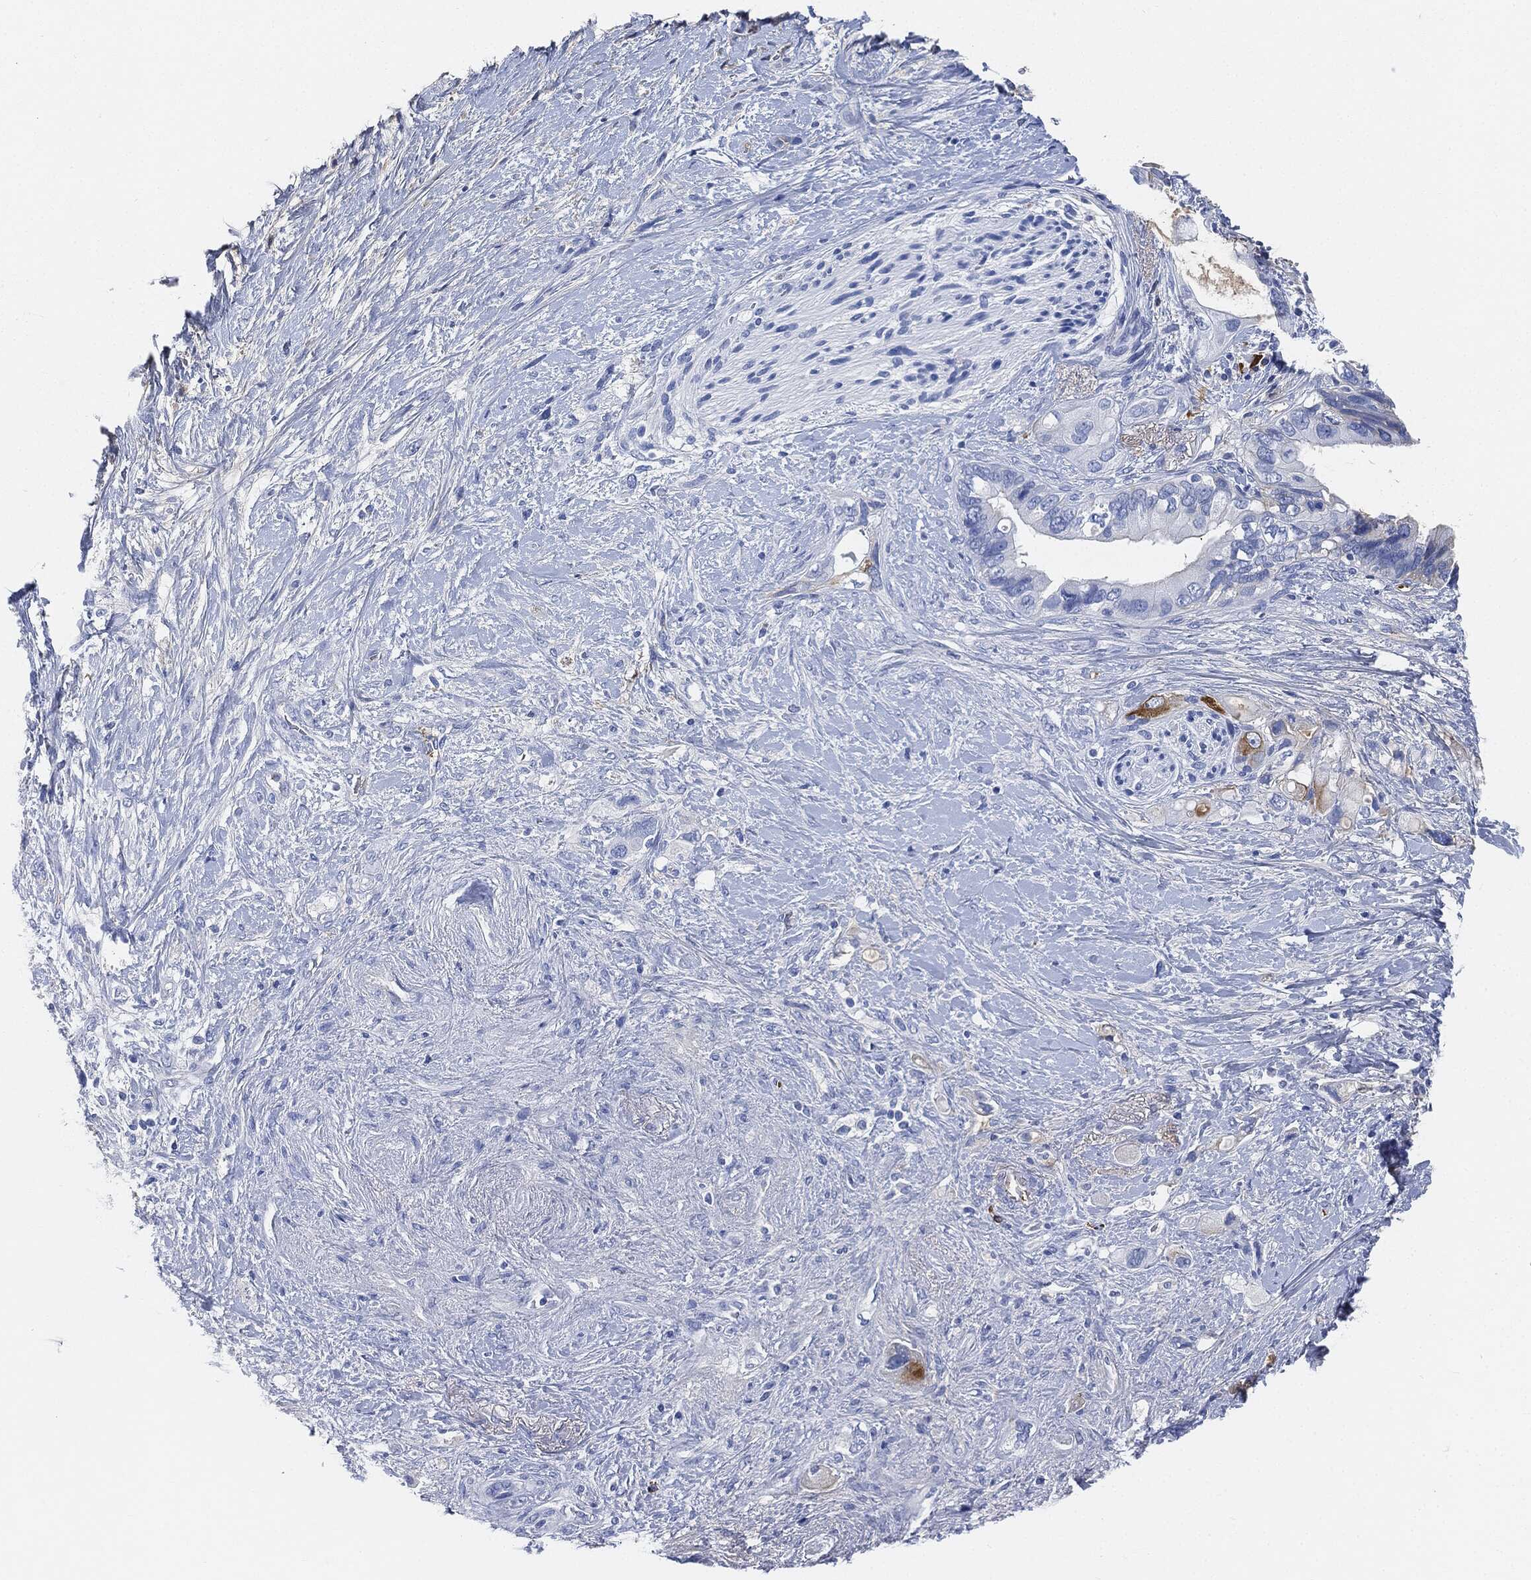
{"staining": {"intensity": "negative", "quantity": "none", "location": "none"}, "tissue": "pancreatic cancer", "cell_type": "Tumor cells", "image_type": "cancer", "snomed": [{"axis": "morphology", "description": "Adenocarcinoma, NOS"}, {"axis": "topography", "description": "Pancreas"}], "caption": "Pancreatic cancer (adenocarcinoma) stained for a protein using immunohistochemistry reveals no staining tumor cells.", "gene": "IGLV6-57", "patient": {"sex": "female", "age": 56}}